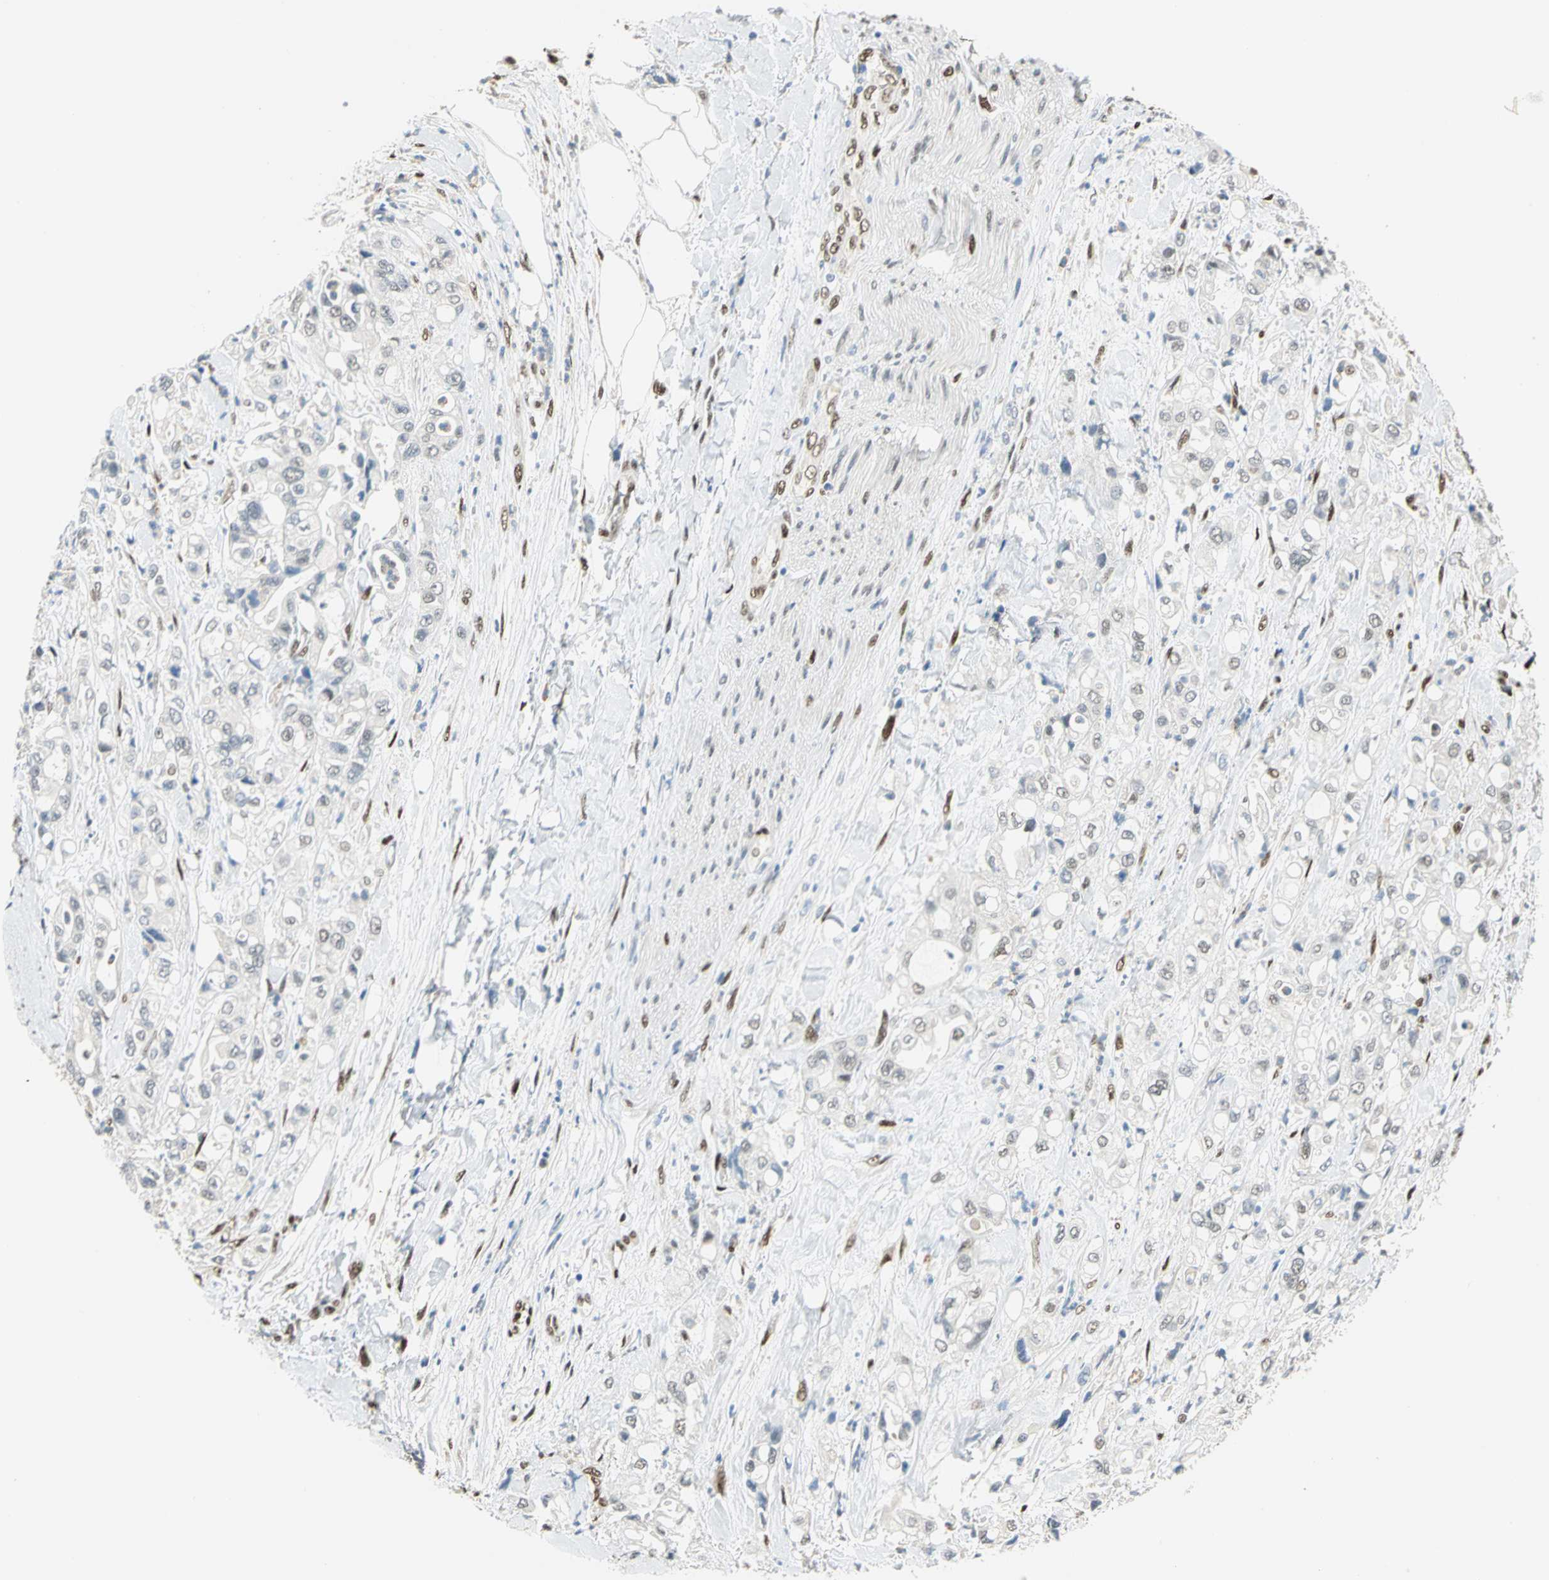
{"staining": {"intensity": "negative", "quantity": "none", "location": "none"}, "tissue": "pancreatic cancer", "cell_type": "Tumor cells", "image_type": "cancer", "snomed": [{"axis": "morphology", "description": "Adenocarcinoma, NOS"}, {"axis": "topography", "description": "Pancreas"}], "caption": "High magnification brightfield microscopy of pancreatic cancer stained with DAB (brown) and counterstained with hematoxylin (blue): tumor cells show no significant positivity. Nuclei are stained in blue.", "gene": "RBFOX2", "patient": {"sex": "male", "age": 70}}